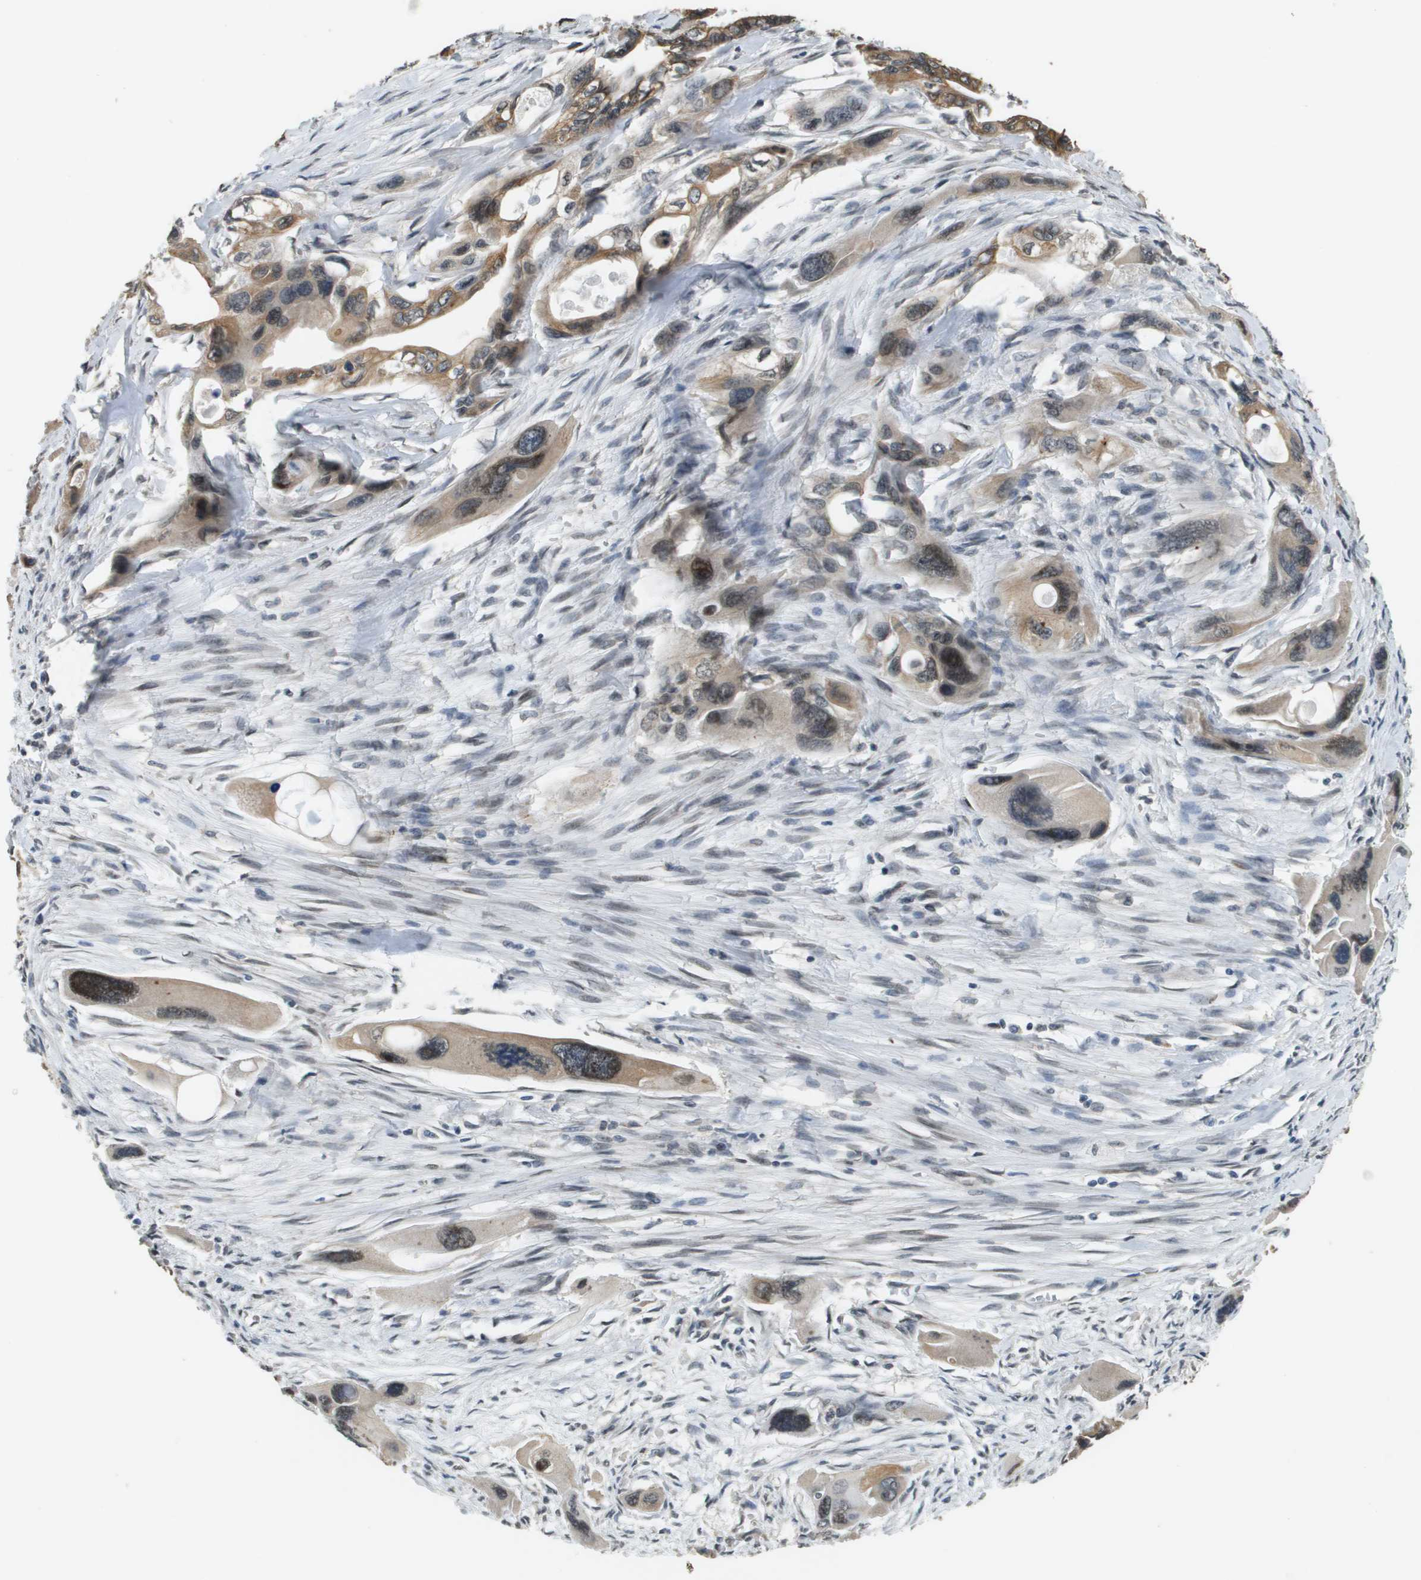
{"staining": {"intensity": "moderate", "quantity": "25%-75%", "location": "cytoplasmic/membranous,nuclear"}, "tissue": "pancreatic cancer", "cell_type": "Tumor cells", "image_type": "cancer", "snomed": [{"axis": "morphology", "description": "Adenocarcinoma, NOS"}, {"axis": "topography", "description": "Pancreas"}], "caption": "Adenocarcinoma (pancreatic) was stained to show a protein in brown. There is medium levels of moderate cytoplasmic/membranous and nuclear staining in about 25%-75% of tumor cells.", "gene": "FANCC", "patient": {"sex": "male", "age": 73}}